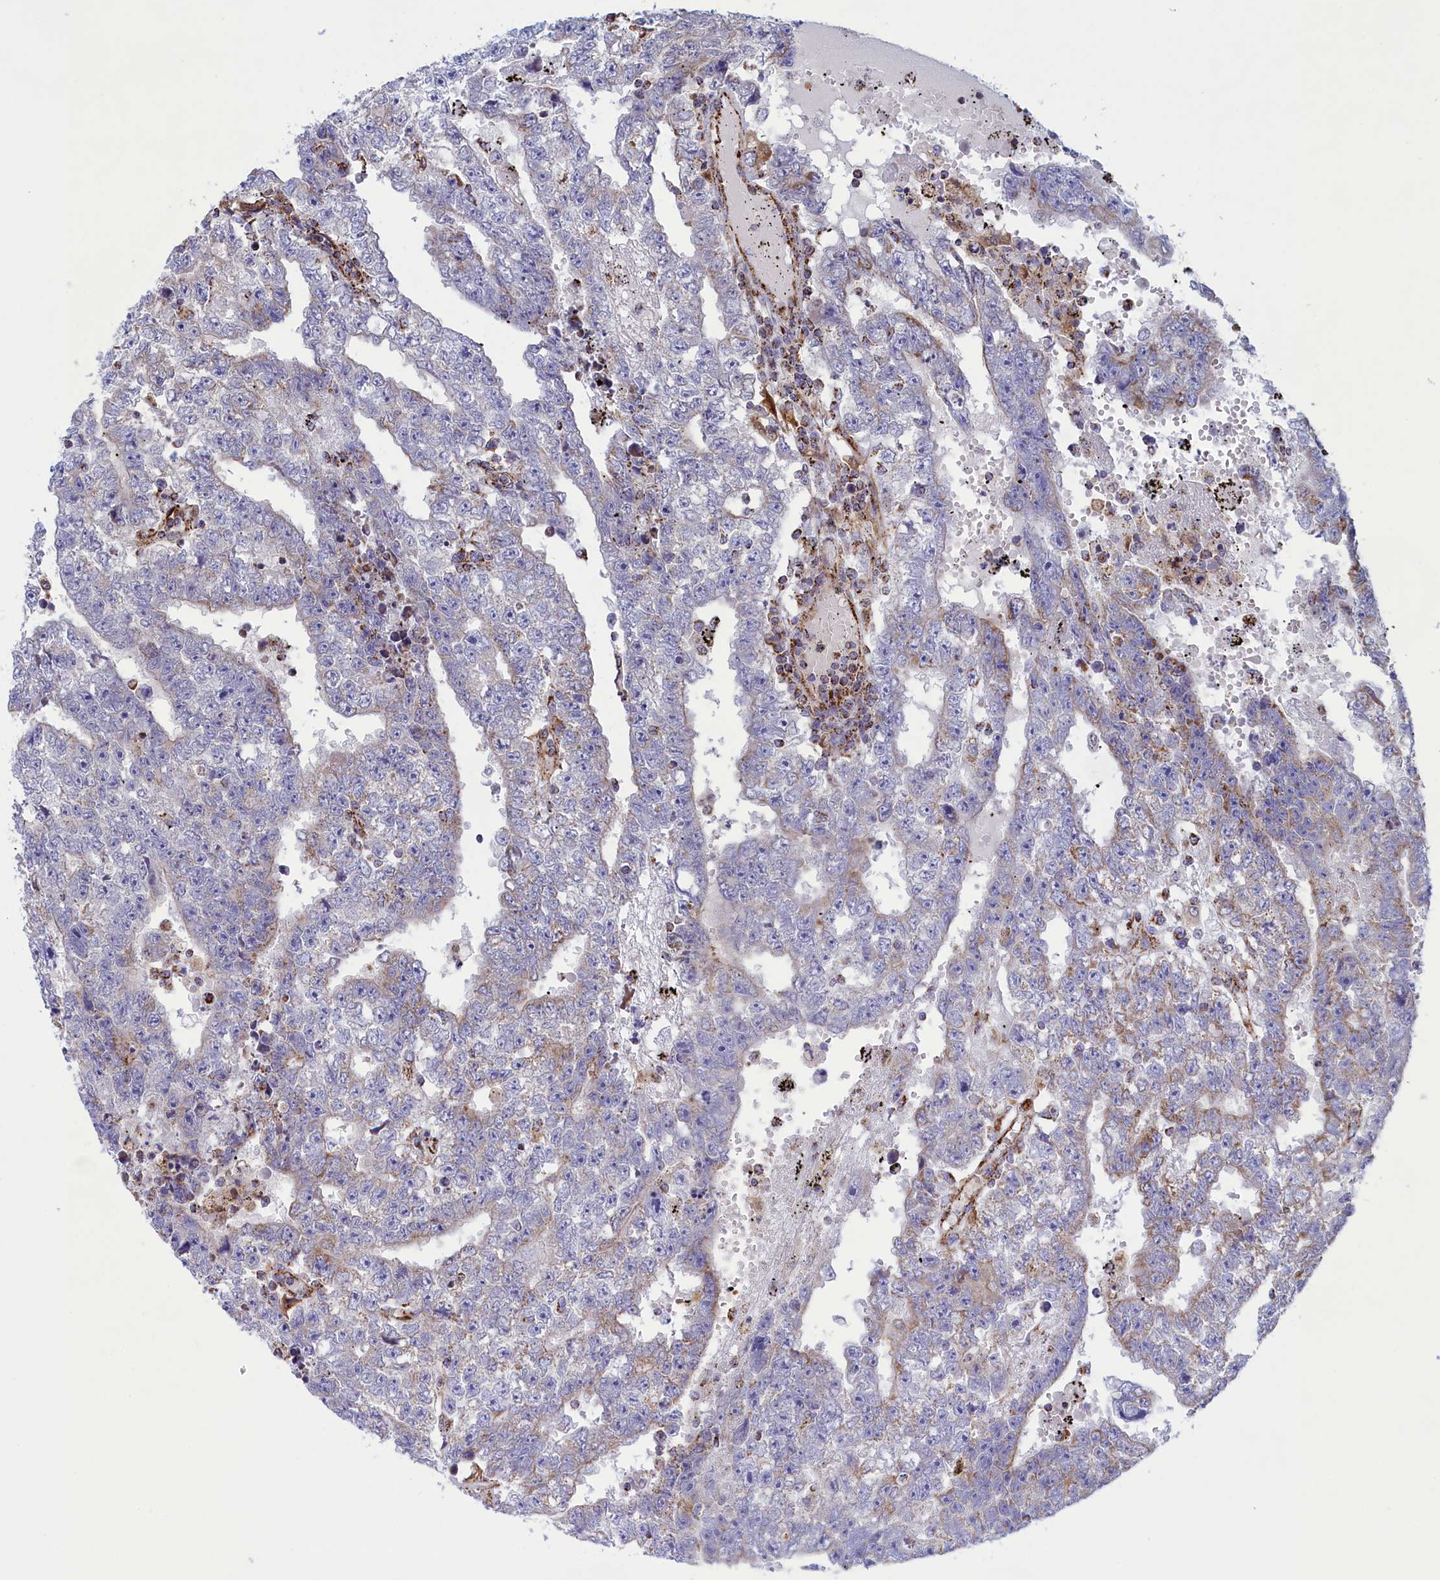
{"staining": {"intensity": "negative", "quantity": "none", "location": "none"}, "tissue": "testis cancer", "cell_type": "Tumor cells", "image_type": "cancer", "snomed": [{"axis": "morphology", "description": "Carcinoma, Embryonal, NOS"}, {"axis": "topography", "description": "Testis"}], "caption": "High power microscopy image of an IHC histopathology image of testis cancer (embryonal carcinoma), revealing no significant expression in tumor cells.", "gene": "ISOC2", "patient": {"sex": "male", "age": 25}}